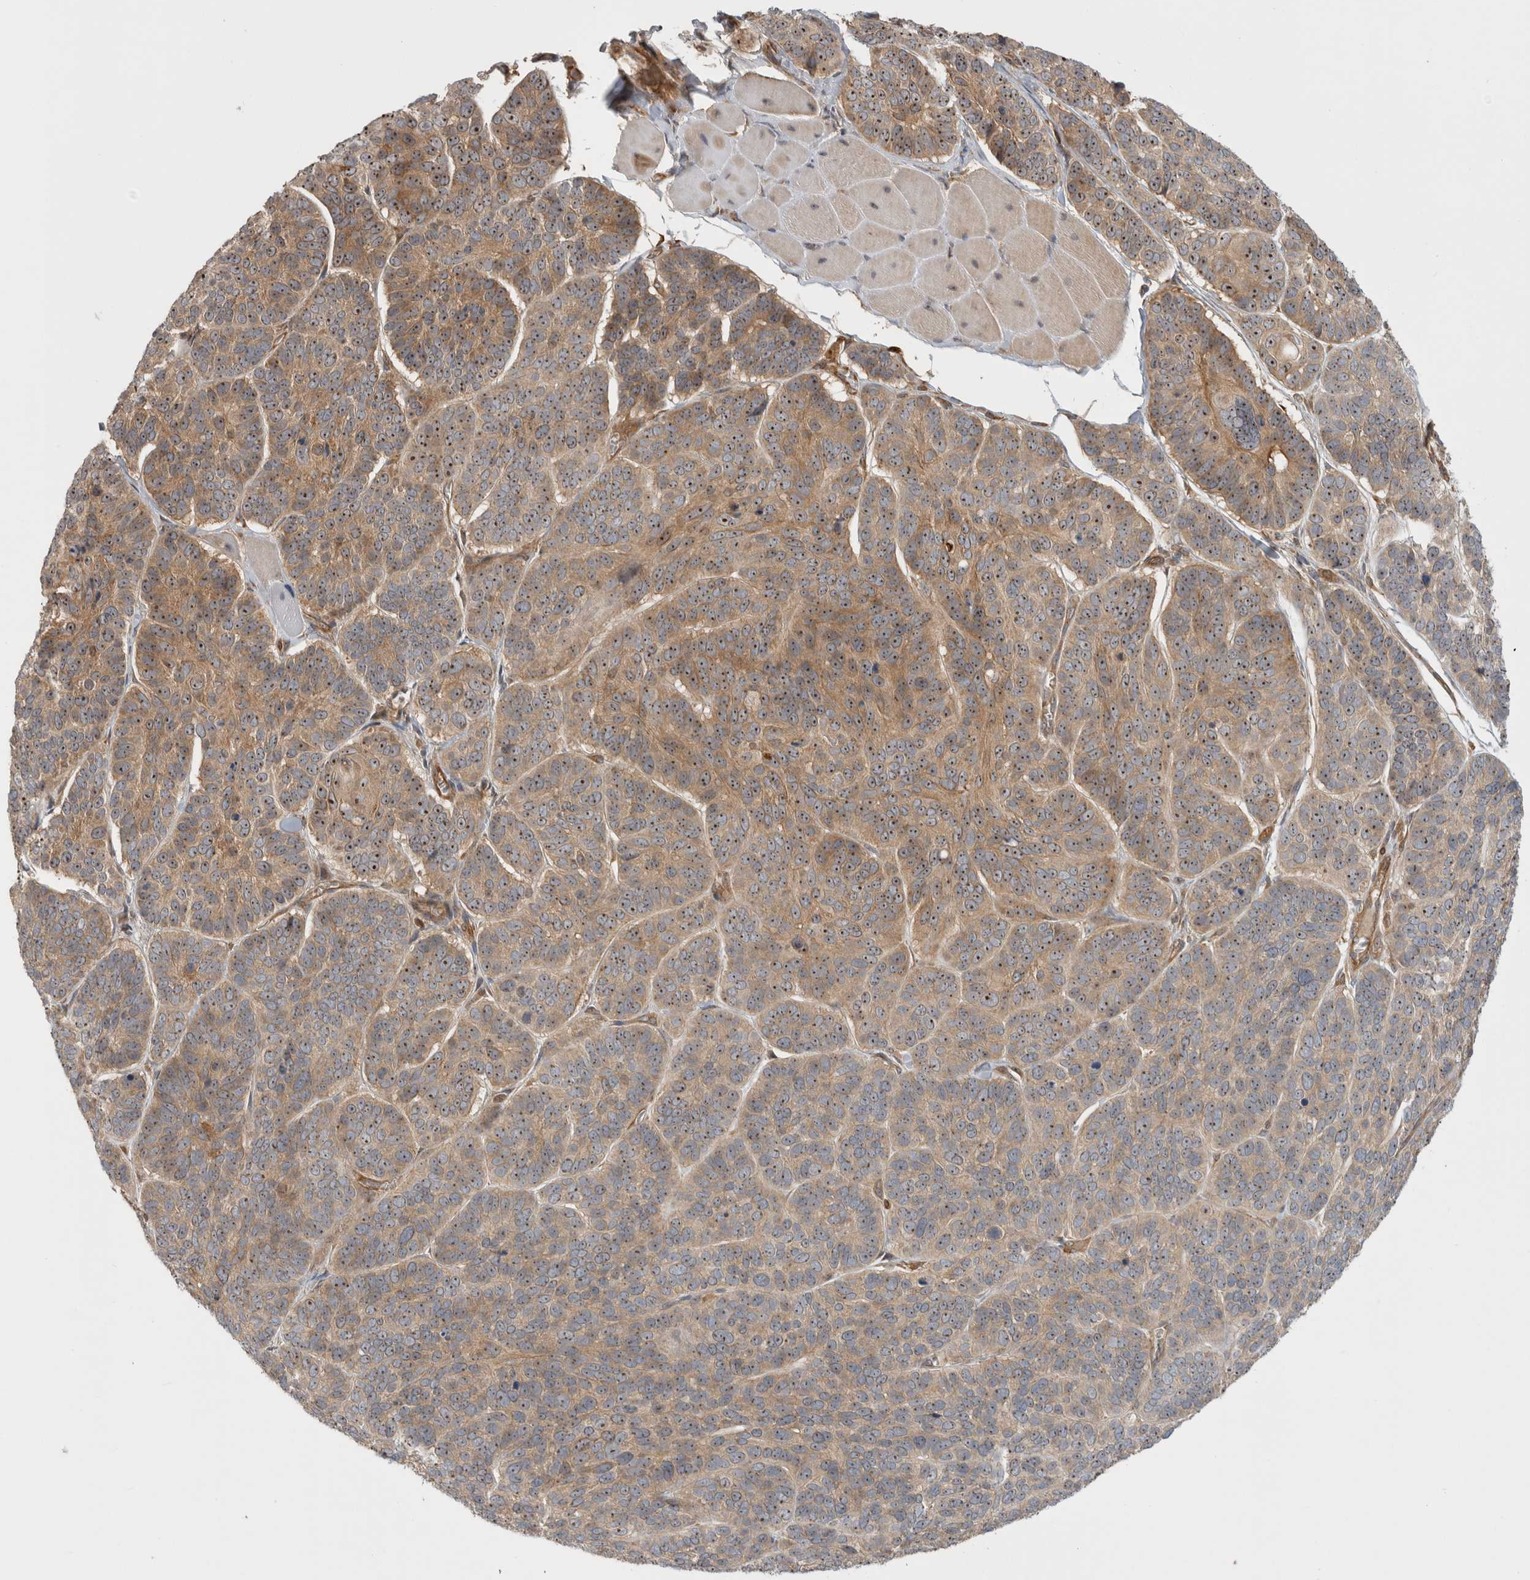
{"staining": {"intensity": "moderate", "quantity": ">75%", "location": "cytoplasmic/membranous,nuclear"}, "tissue": "skin cancer", "cell_type": "Tumor cells", "image_type": "cancer", "snomed": [{"axis": "morphology", "description": "Basal cell carcinoma"}, {"axis": "topography", "description": "Skin"}], "caption": "Immunohistochemical staining of human skin cancer (basal cell carcinoma) displays medium levels of moderate cytoplasmic/membranous and nuclear positivity in about >75% of tumor cells. (Brightfield microscopy of DAB IHC at high magnification).", "gene": "WASF2", "patient": {"sex": "male", "age": 62}}